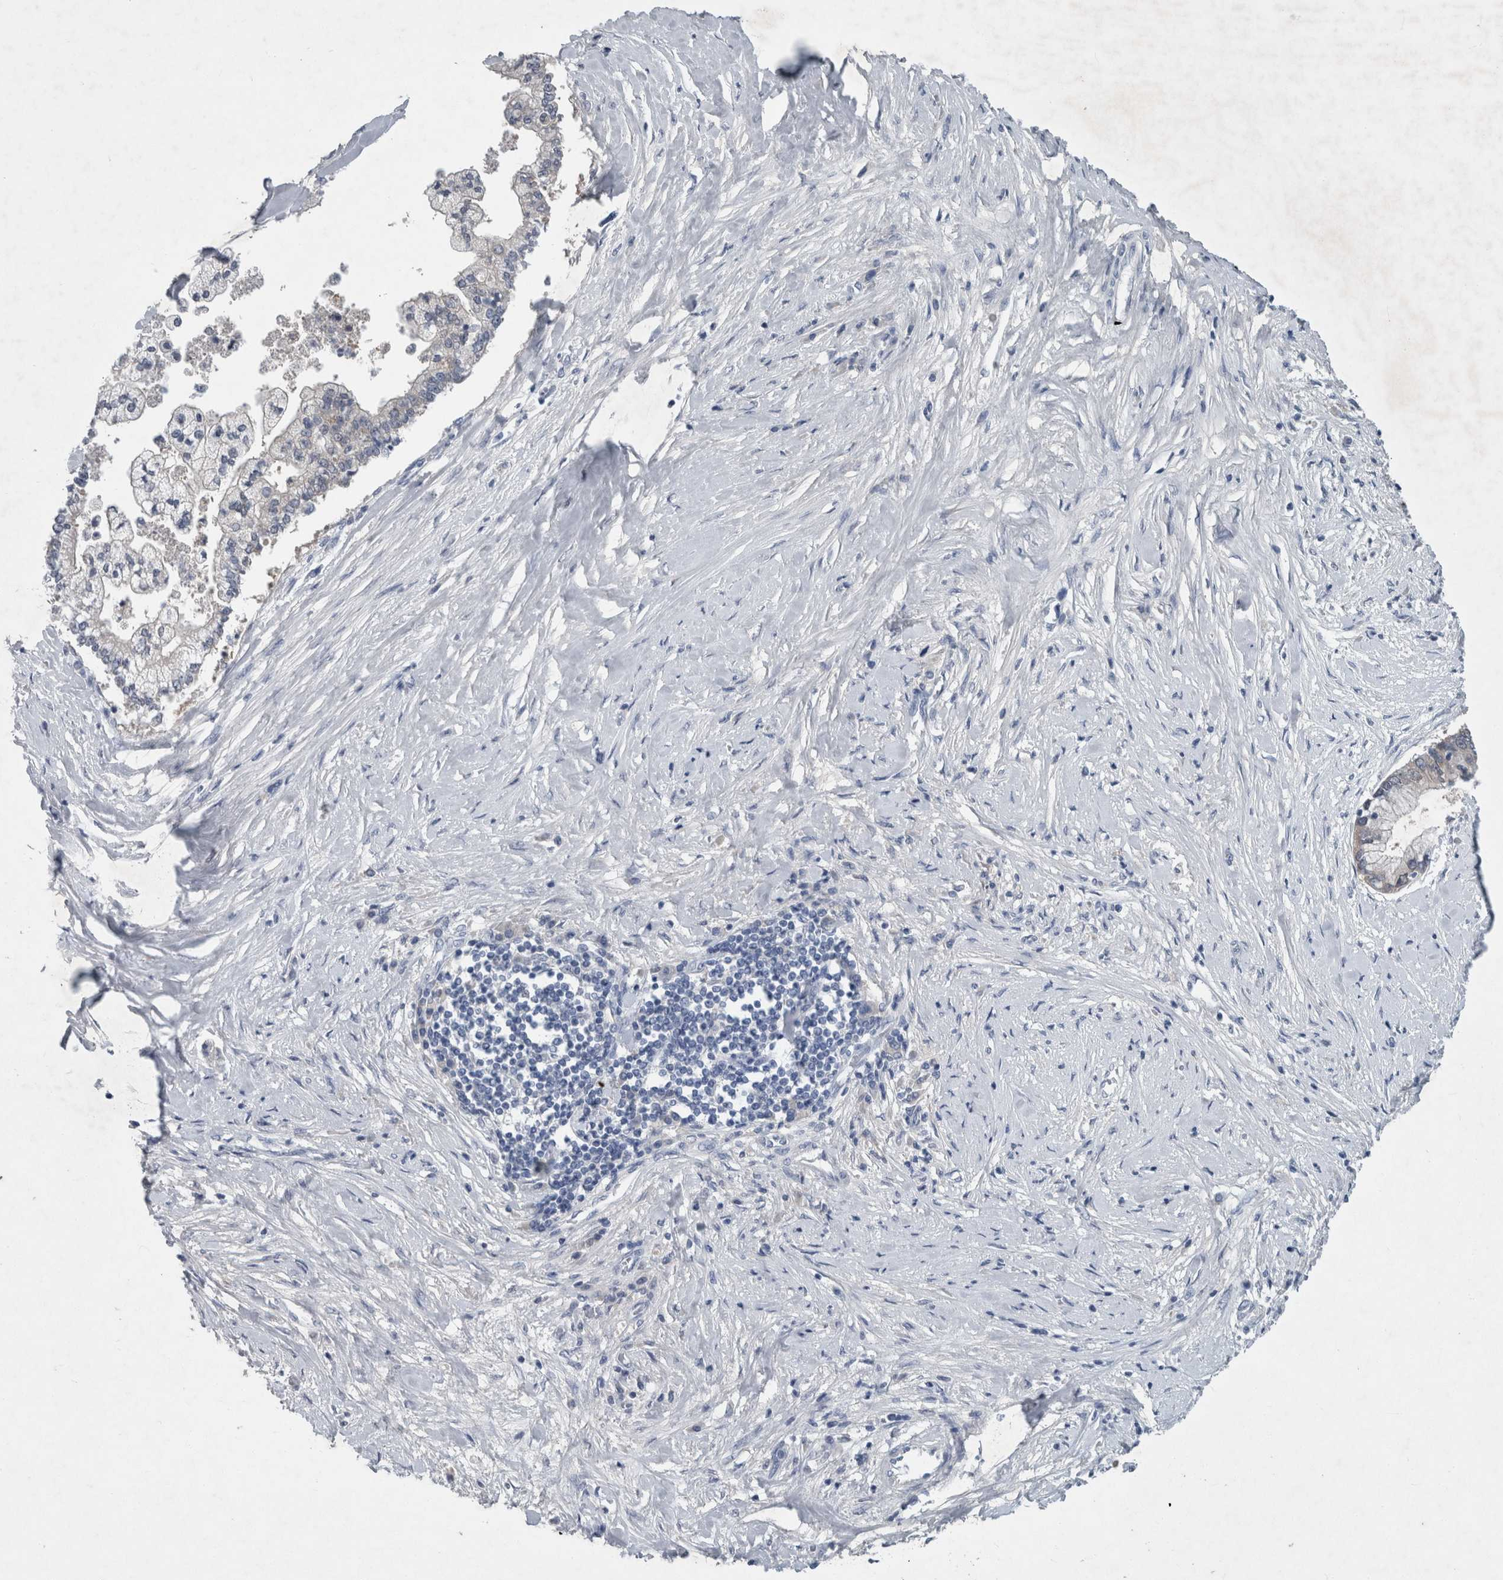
{"staining": {"intensity": "negative", "quantity": "none", "location": "none"}, "tissue": "liver cancer", "cell_type": "Tumor cells", "image_type": "cancer", "snomed": [{"axis": "morphology", "description": "Cholangiocarcinoma"}, {"axis": "topography", "description": "Liver"}], "caption": "This image is of cholangiocarcinoma (liver) stained with immunohistochemistry to label a protein in brown with the nuclei are counter-stained blue. There is no positivity in tumor cells.", "gene": "FAM83H", "patient": {"sex": "male", "age": 50}}